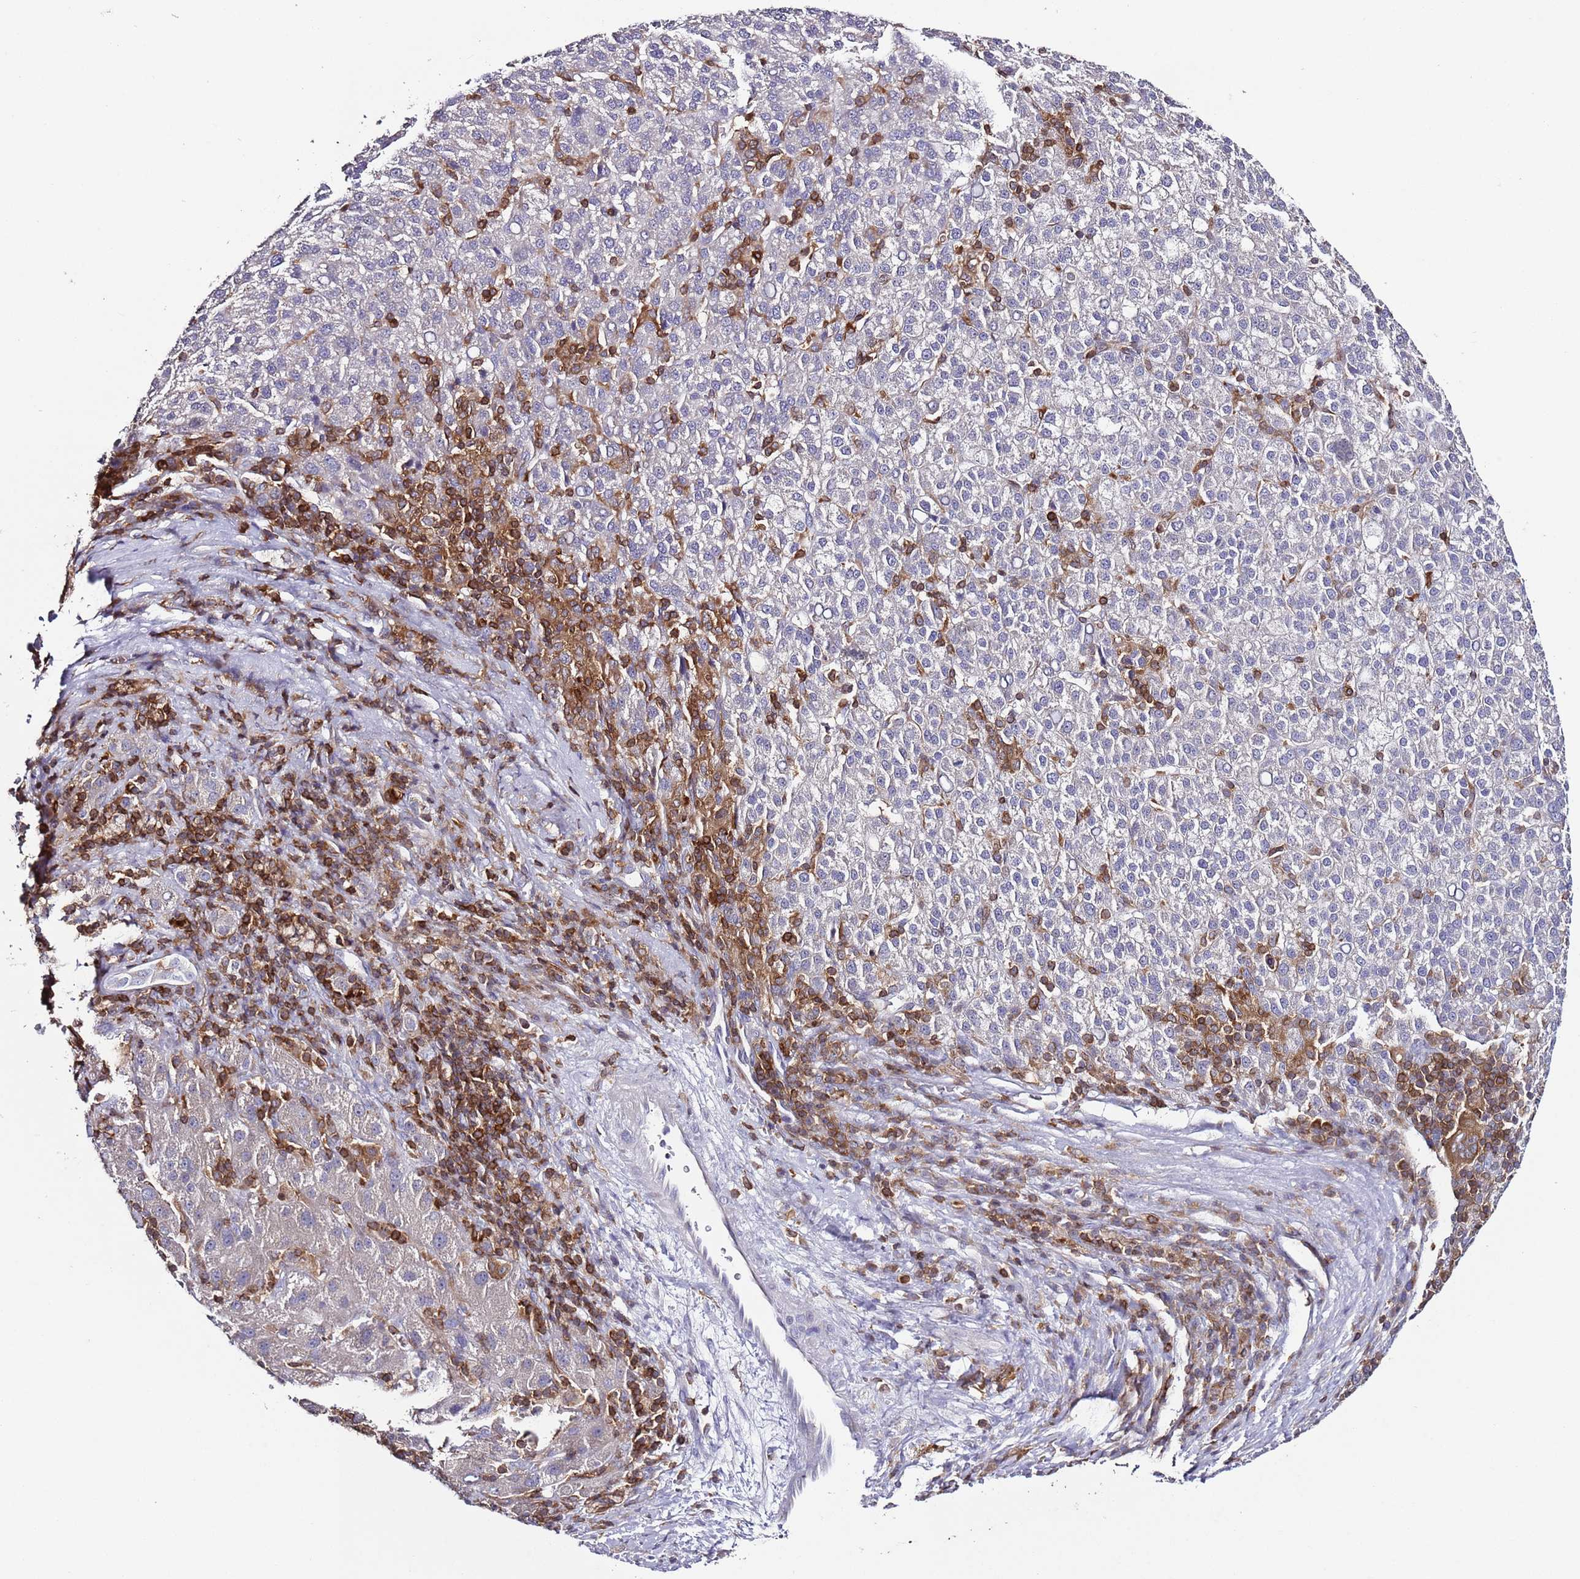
{"staining": {"intensity": "negative", "quantity": "none", "location": "none"}, "tissue": "liver cancer", "cell_type": "Tumor cells", "image_type": "cancer", "snomed": [{"axis": "morphology", "description": "Carcinoma, Hepatocellular, NOS"}, {"axis": "topography", "description": "Liver"}], "caption": "This is a micrograph of immunohistochemistry staining of liver hepatocellular carcinoma, which shows no staining in tumor cells.", "gene": "LPXN", "patient": {"sex": "female", "age": 58}}